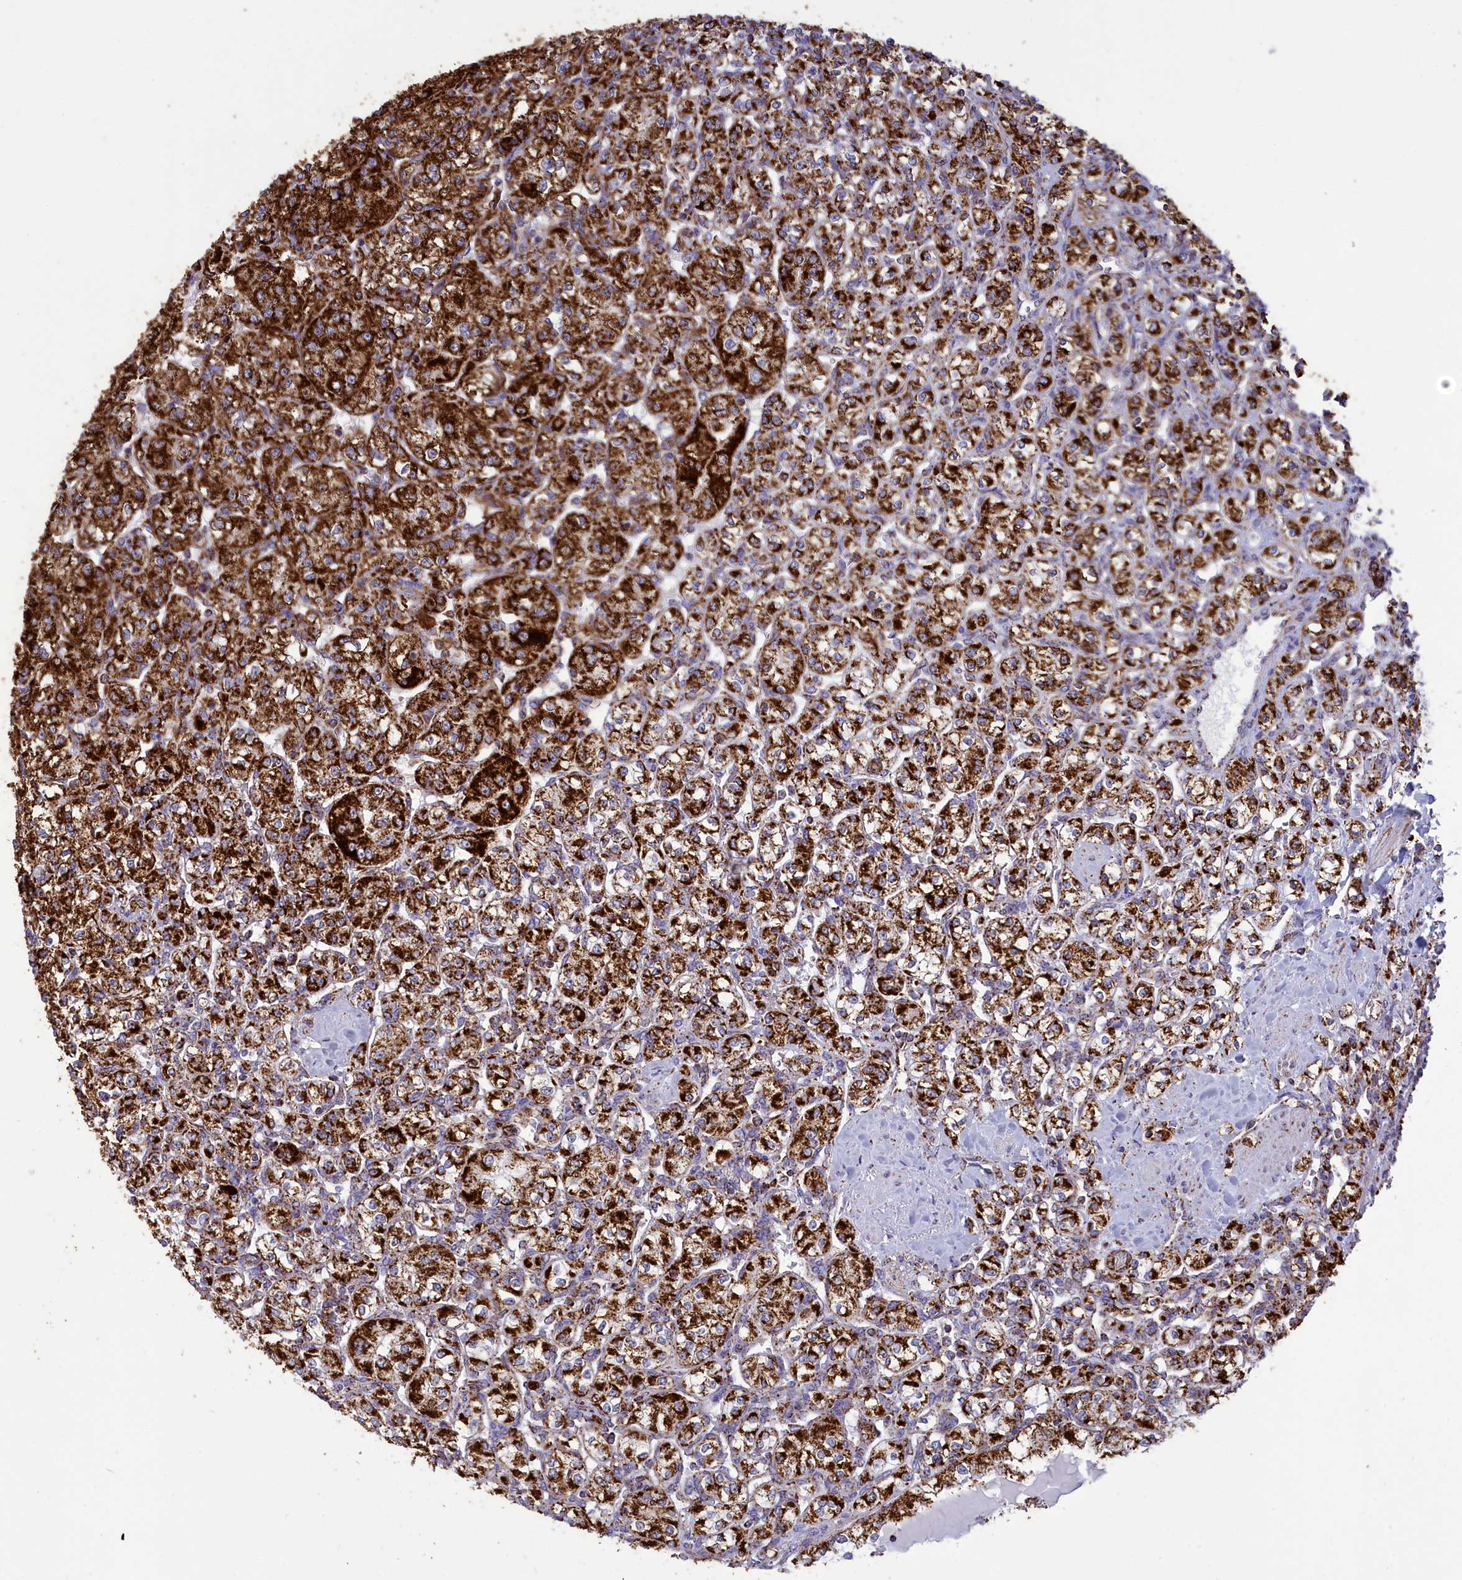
{"staining": {"intensity": "strong", "quantity": ">75%", "location": "cytoplasmic/membranous"}, "tissue": "renal cancer", "cell_type": "Tumor cells", "image_type": "cancer", "snomed": [{"axis": "morphology", "description": "Adenocarcinoma, NOS"}, {"axis": "topography", "description": "Kidney"}], "caption": "High-power microscopy captured an IHC image of renal cancer, revealing strong cytoplasmic/membranous staining in approximately >75% of tumor cells.", "gene": "ISOC2", "patient": {"sex": "male", "age": 77}}